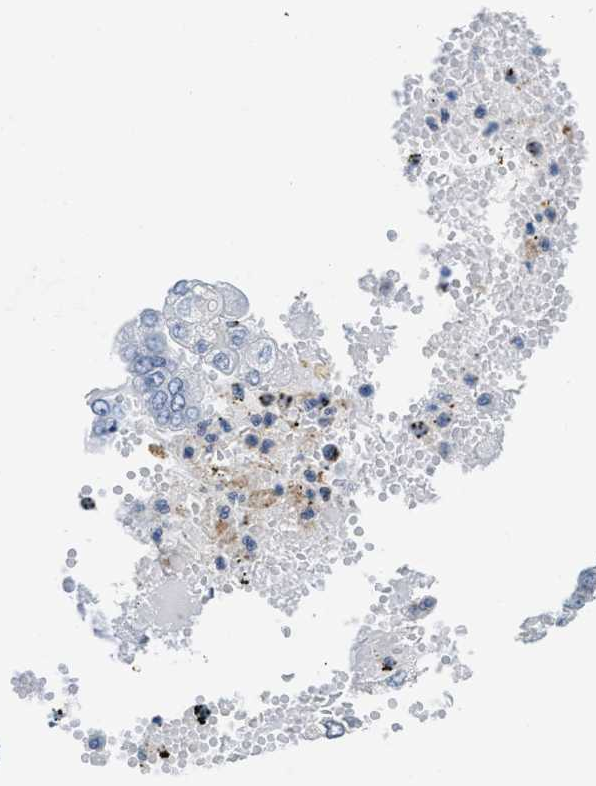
{"staining": {"intensity": "weak", "quantity": "<25%", "location": "cytoplasmic/membranous"}, "tissue": "stomach cancer", "cell_type": "Tumor cells", "image_type": "cancer", "snomed": [{"axis": "morphology", "description": "Adenocarcinoma, NOS"}, {"axis": "topography", "description": "Stomach"}], "caption": "Immunohistochemical staining of human stomach cancer (adenocarcinoma) displays no significant positivity in tumor cells. (IHC, brightfield microscopy, high magnification).", "gene": "MAPRE2", "patient": {"sex": "male", "age": 76}}